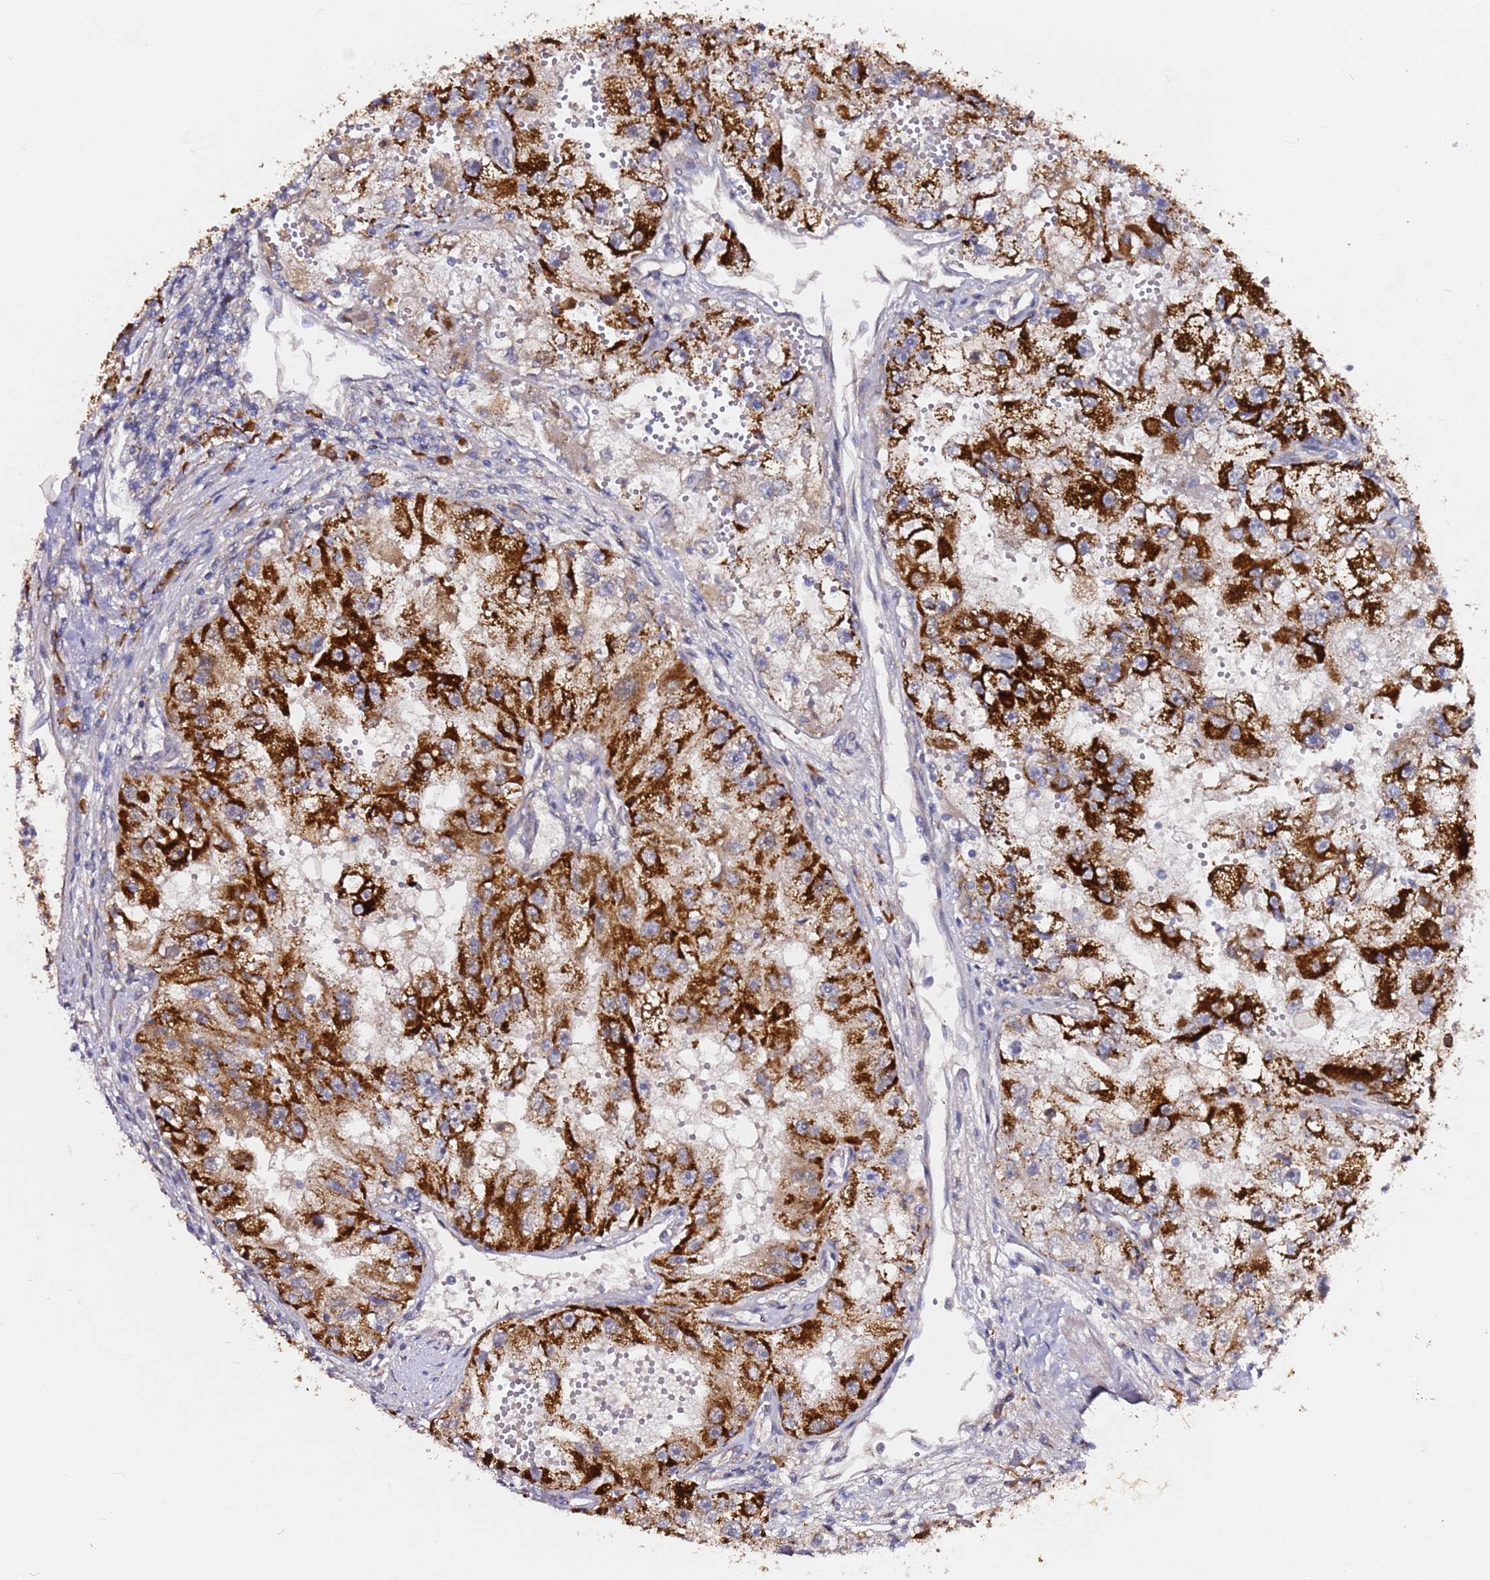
{"staining": {"intensity": "strong", "quantity": ">75%", "location": "cytoplasmic/membranous"}, "tissue": "renal cancer", "cell_type": "Tumor cells", "image_type": "cancer", "snomed": [{"axis": "morphology", "description": "Adenocarcinoma, NOS"}, {"axis": "topography", "description": "Kidney"}], "caption": "A brown stain shows strong cytoplasmic/membranous expression of a protein in human renal adenocarcinoma tumor cells. (brown staining indicates protein expression, while blue staining denotes nuclei).", "gene": "ALG11", "patient": {"sex": "male", "age": 63}}